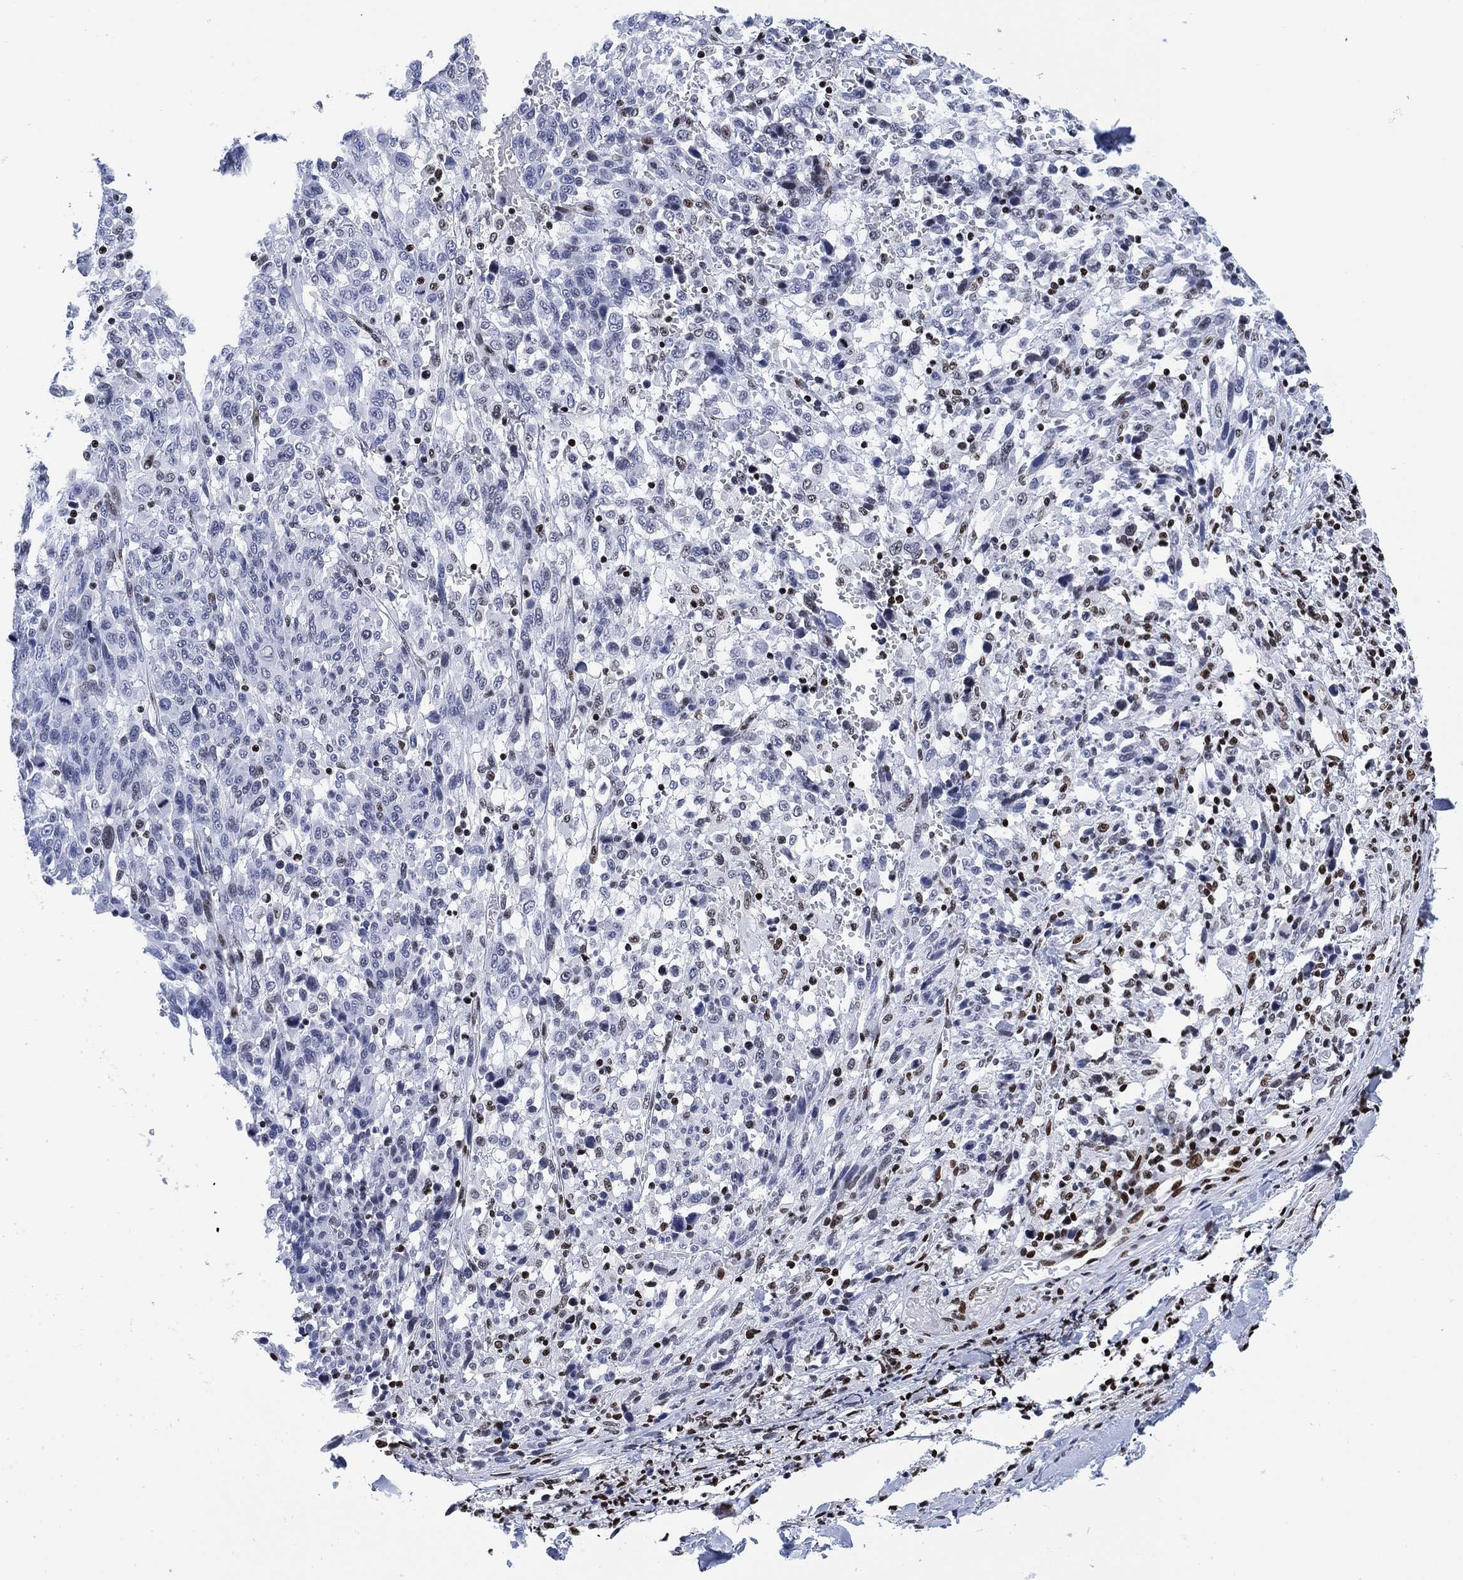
{"staining": {"intensity": "negative", "quantity": "none", "location": "none"}, "tissue": "melanoma", "cell_type": "Tumor cells", "image_type": "cancer", "snomed": [{"axis": "morphology", "description": "Malignant melanoma, NOS"}, {"axis": "topography", "description": "Skin"}], "caption": "Immunohistochemistry (IHC) image of neoplastic tissue: human melanoma stained with DAB shows no significant protein expression in tumor cells.", "gene": "H1-10", "patient": {"sex": "female", "age": 91}}